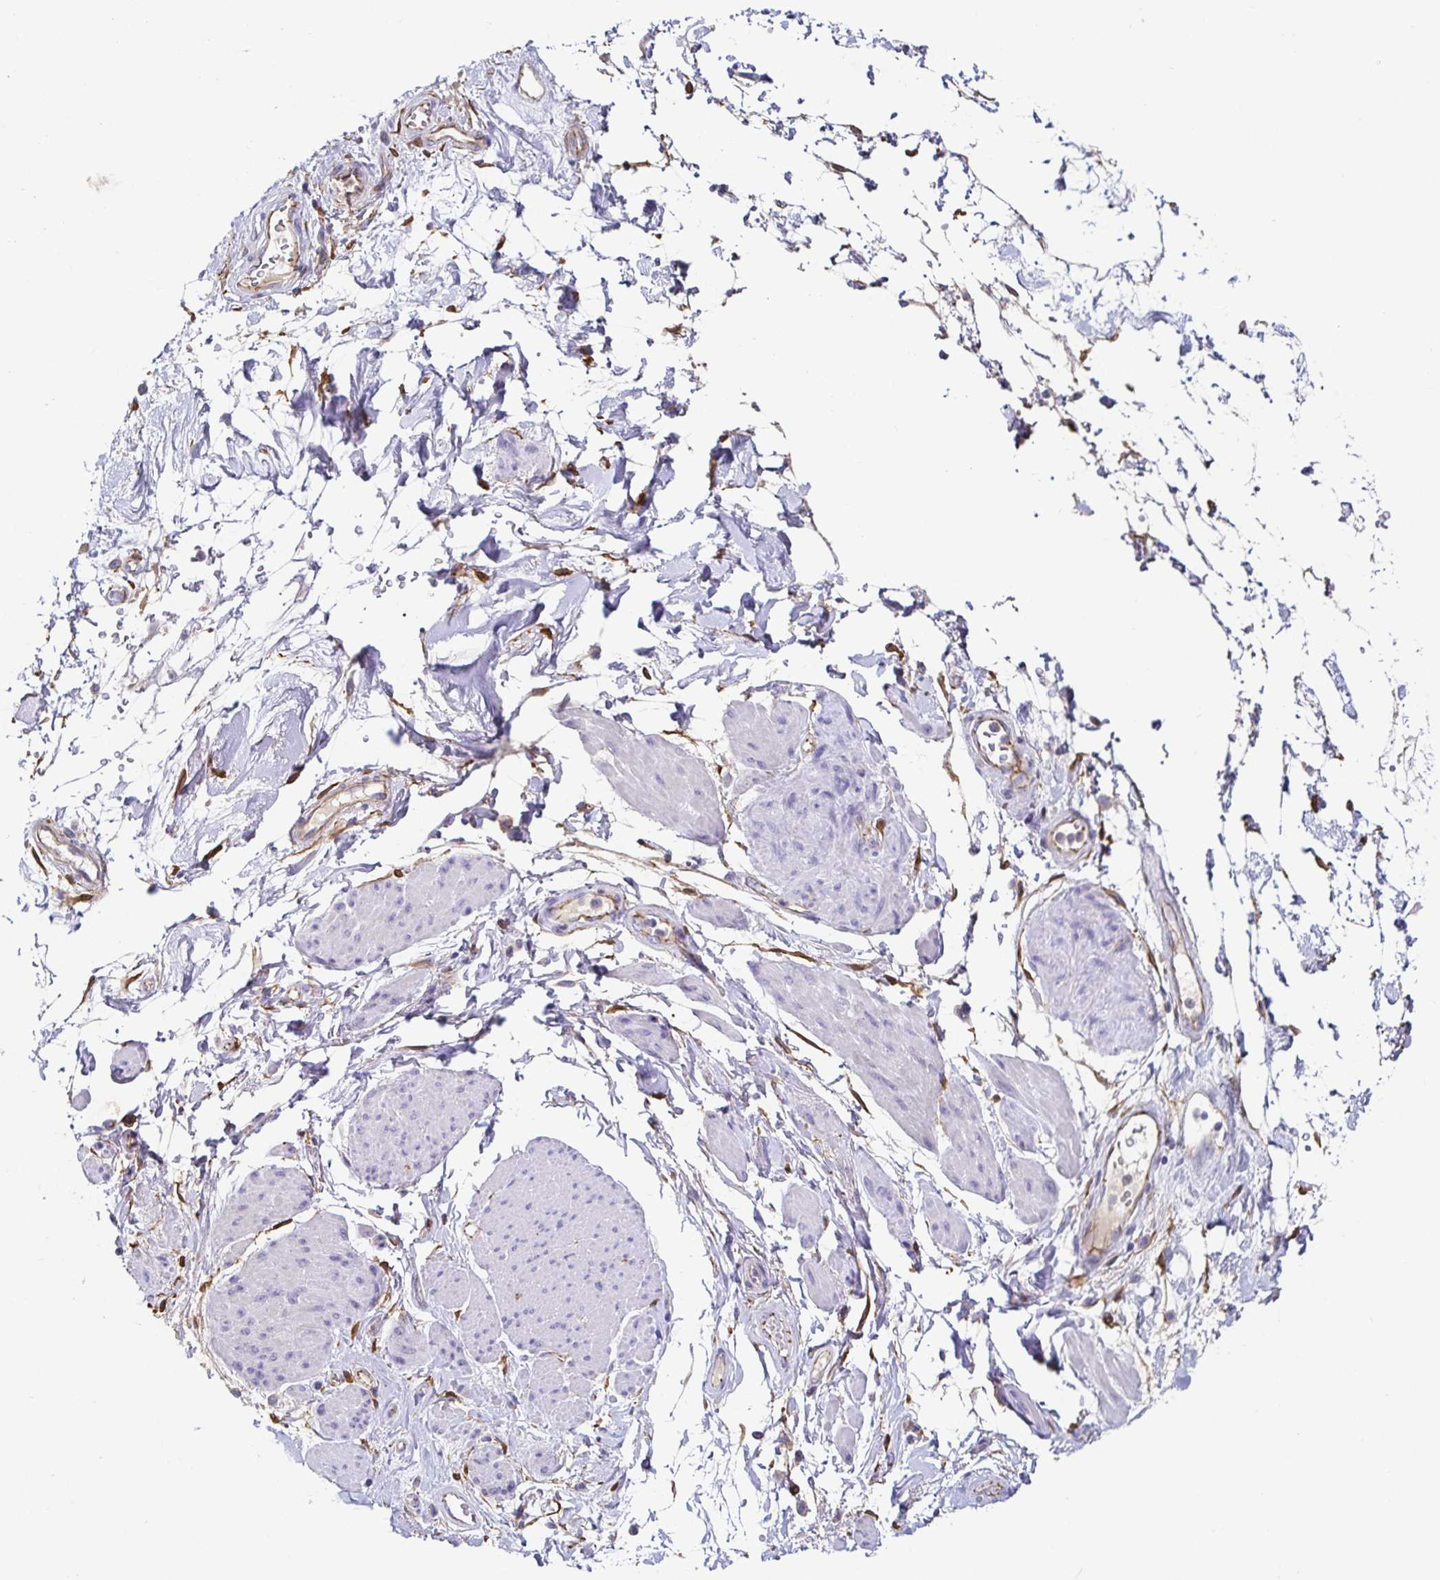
{"staining": {"intensity": "negative", "quantity": "none", "location": "none"}, "tissue": "adipose tissue", "cell_type": "Adipocytes", "image_type": "normal", "snomed": [{"axis": "morphology", "description": "Normal tissue, NOS"}, {"axis": "topography", "description": "Urinary bladder"}, {"axis": "topography", "description": "Peripheral nerve tissue"}], "caption": "DAB immunohistochemical staining of normal adipose tissue displays no significant staining in adipocytes.", "gene": "PIWIL3", "patient": {"sex": "female", "age": 60}}